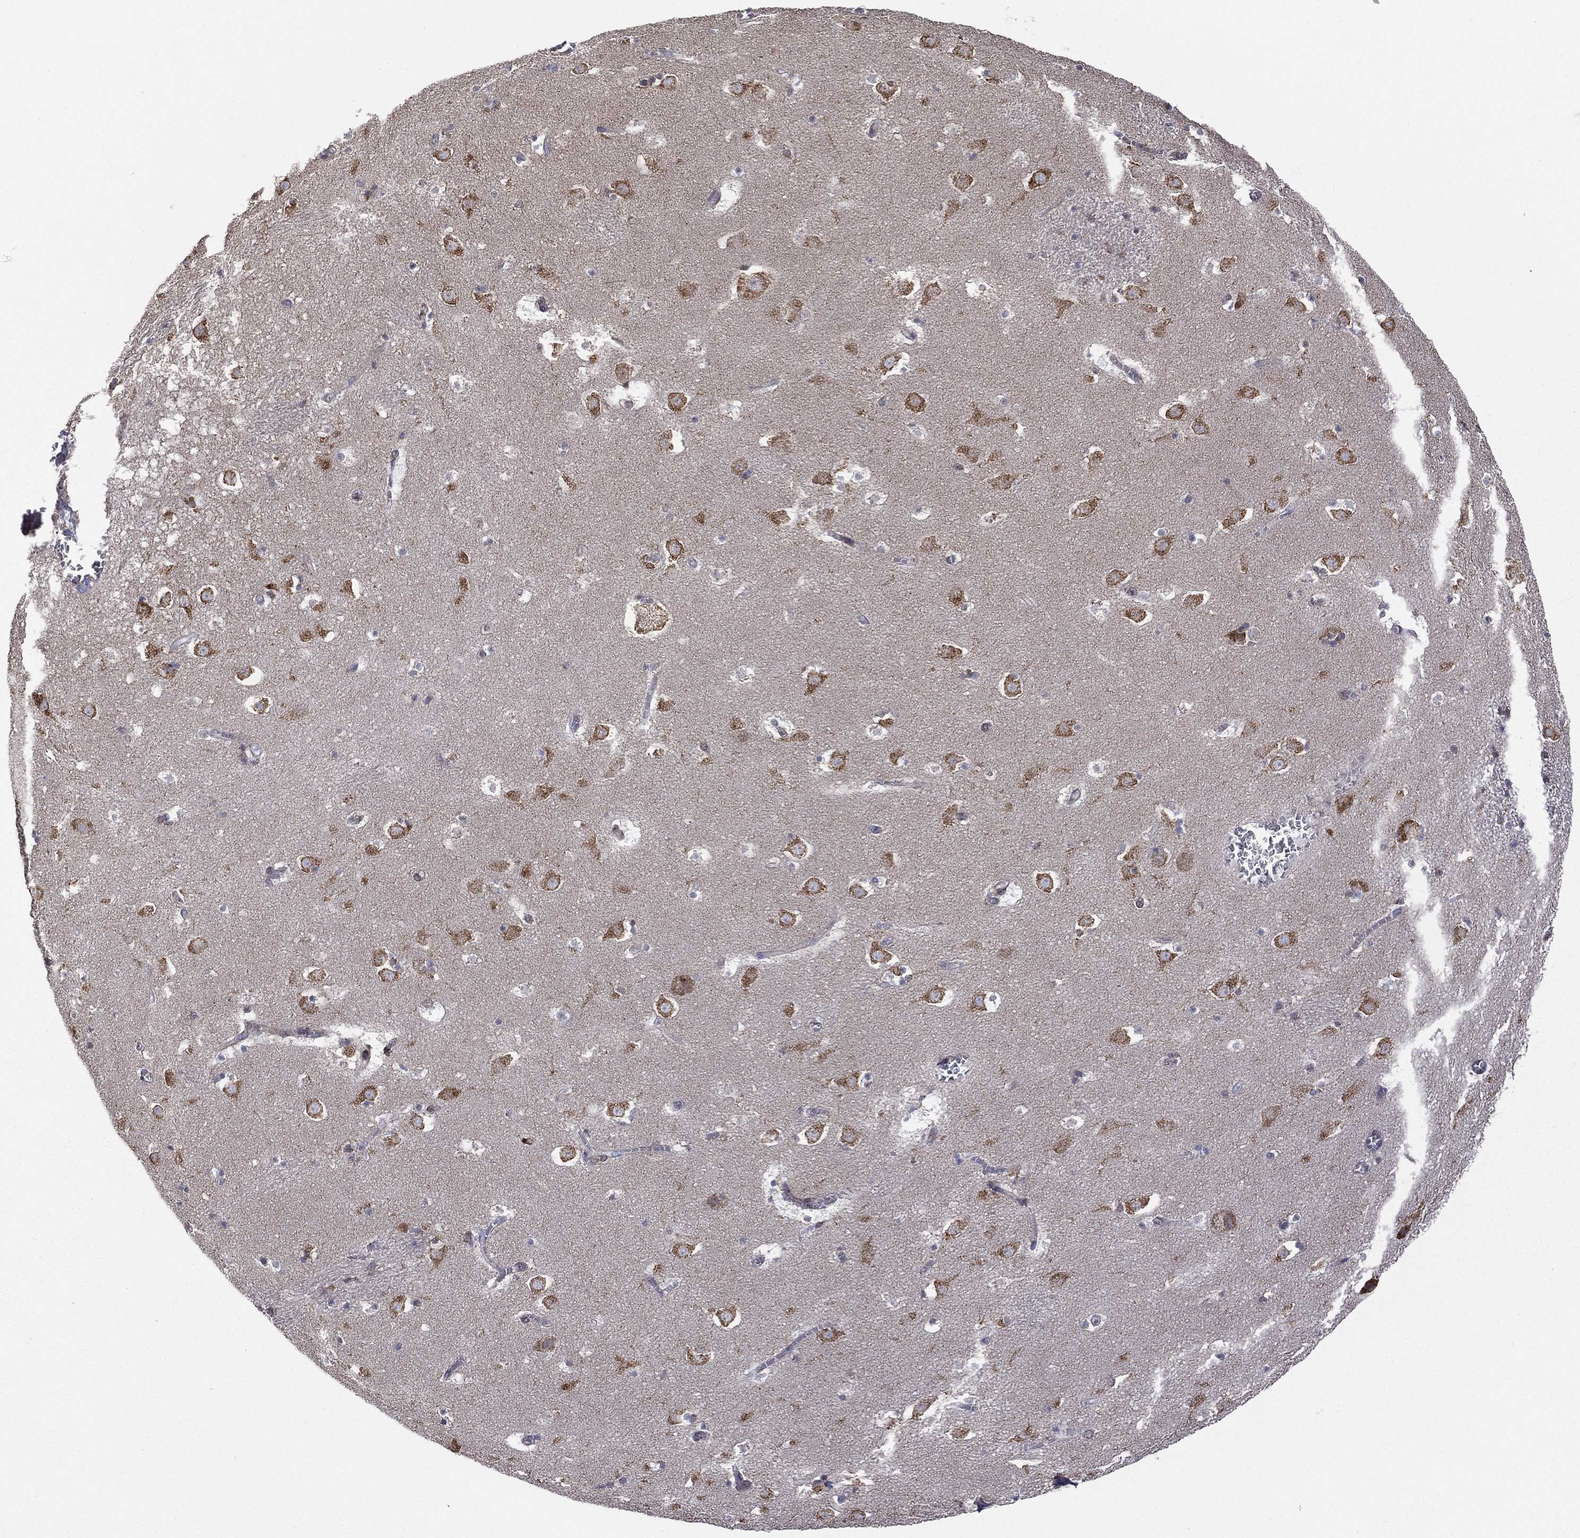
{"staining": {"intensity": "negative", "quantity": "none", "location": "none"}, "tissue": "caudate", "cell_type": "Glial cells", "image_type": "normal", "snomed": [{"axis": "morphology", "description": "Normal tissue, NOS"}, {"axis": "topography", "description": "Lateral ventricle wall"}], "caption": "Immunohistochemical staining of benign caudate exhibits no significant positivity in glial cells.", "gene": "C20orf96", "patient": {"sex": "female", "age": 42}}